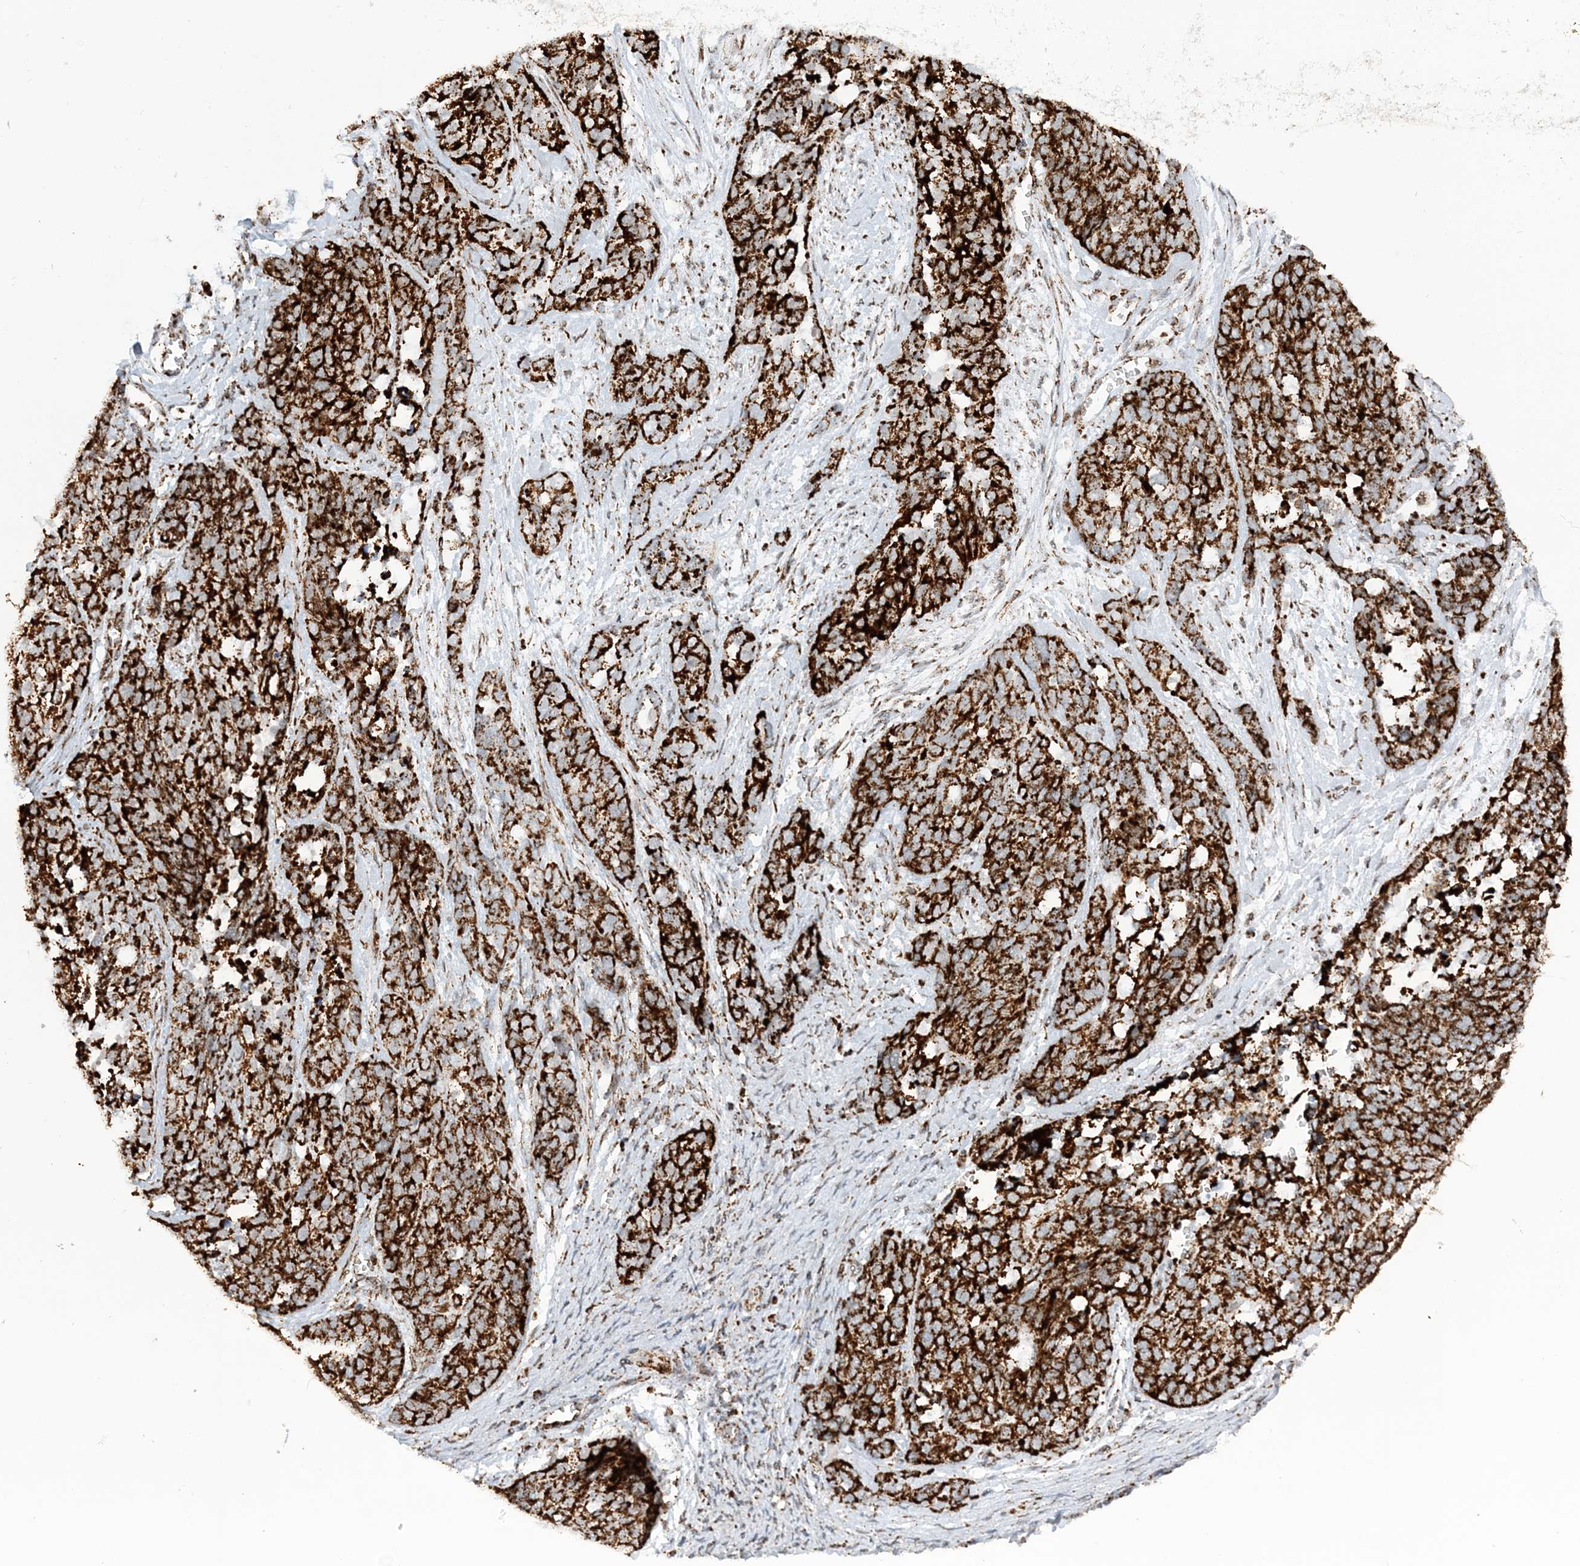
{"staining": {"intensity": "strong", "quantity": ">75%", "location": "cytoplasmic/membranous"}, "tissue": "ovarian cancer", "cell_type": "Tumor cells", "image_type": "cancer", "snomed": [{"axis": "morphology", "description": "Cystadenocarcinoma, serous, NOS"}, {"axis": "topography", "description": "Ovary"}], "caption": "Immunohistochemical staining of ovarian serous cystadenocarcinoma shows high levels of strong cytoplasmic/membranous staining in approximately >75% of tumor cells.", "gene": "CRY2", "patient": {"sex": "female", "age": 44}}